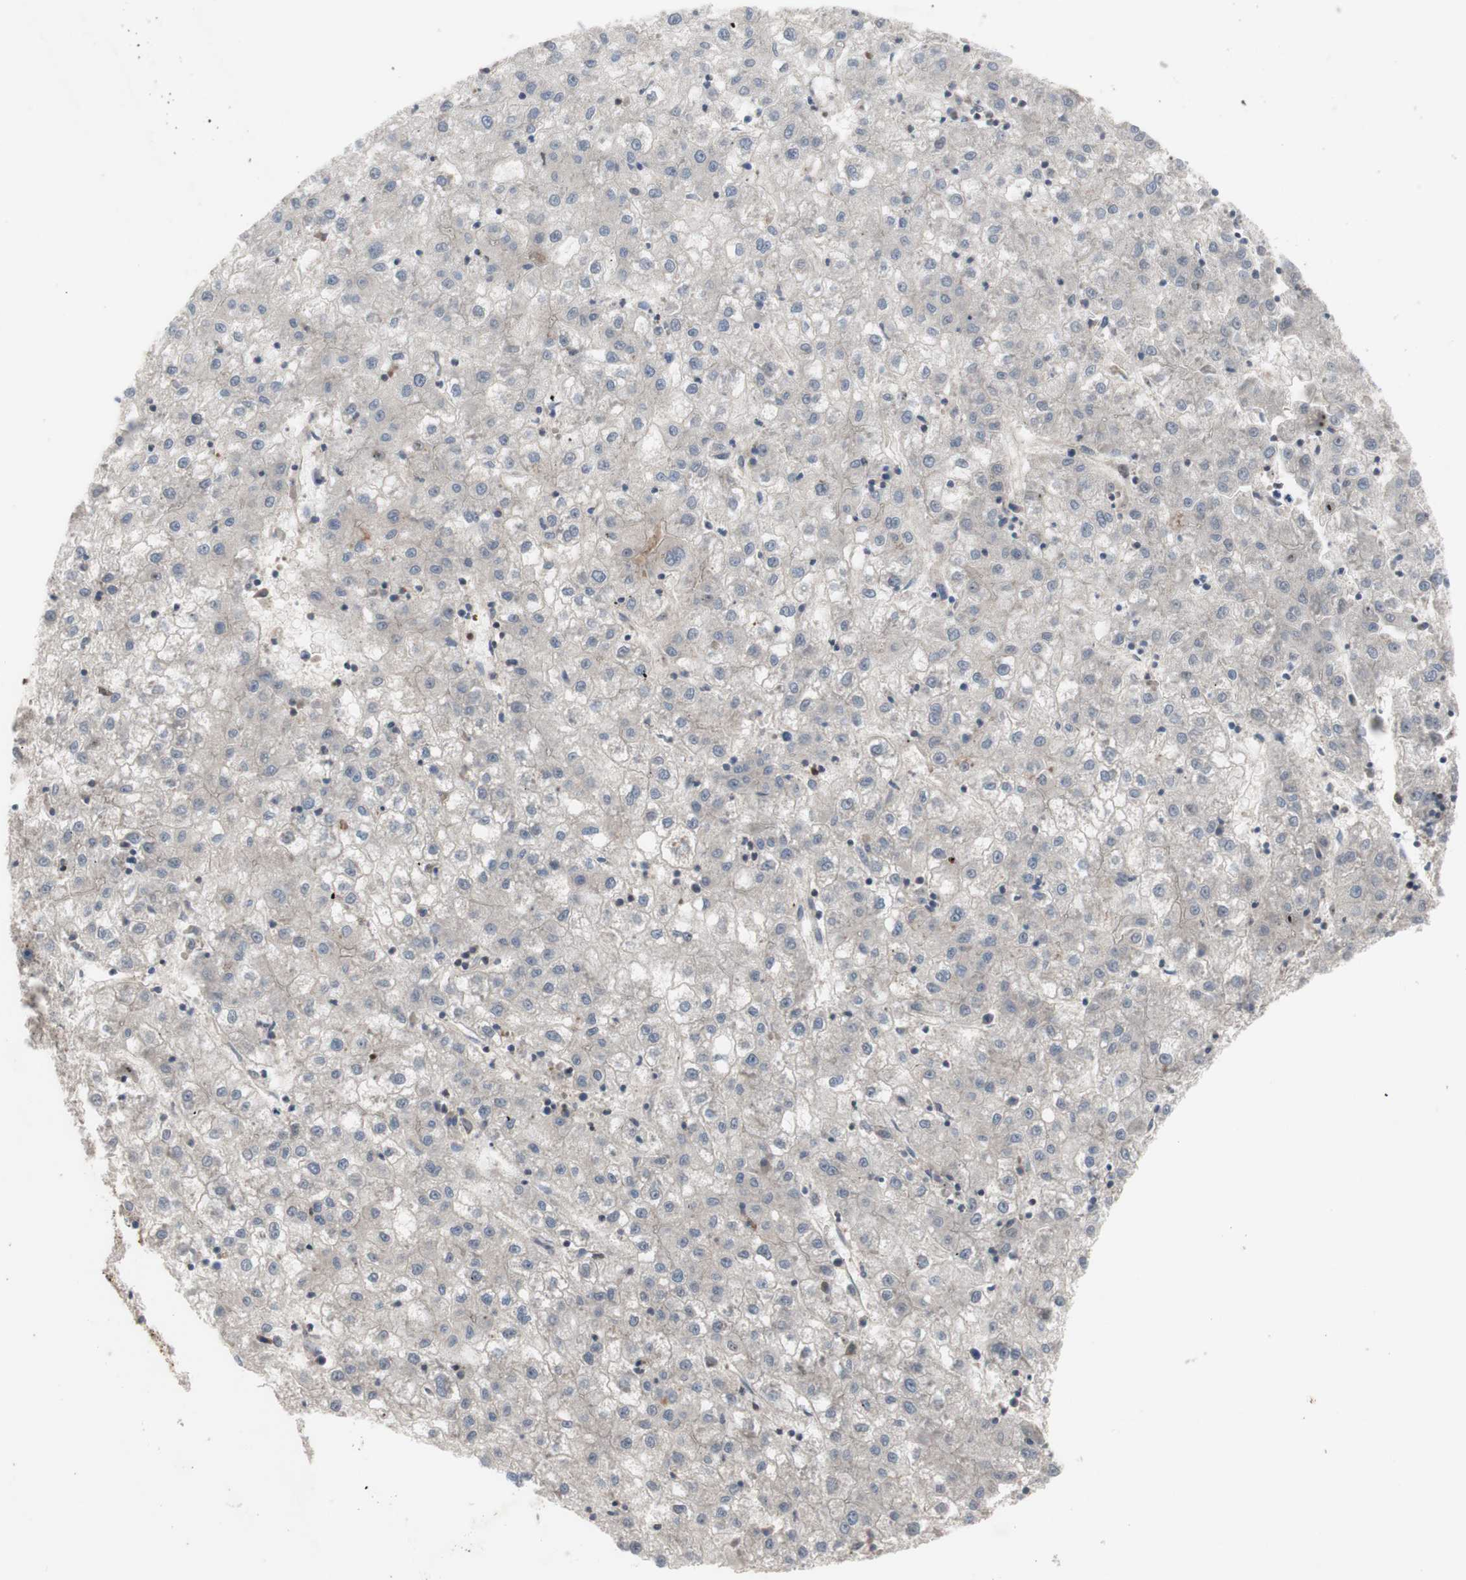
{"staining": {"intensity": "negative", "quantity": "none", "location": "none"}, "tissue": "liver cancer", "cell_type": "Tumor cells", "image_type": "cancer", "snomed": [{"axis": "morphology", "description": "Carcinoma, Hepatocellular, NOS"}, {"axis": "topography", "description": "Liver"}], "caption": "DAB (3,3'-diaminobenzidine) immunohistochemical staining of liver cancer (hepatocellular carcinoma) displays no significant positivity in tumor cells.", "gene": "OAZ1", "patient": {"sex": "male", "age": 72}}